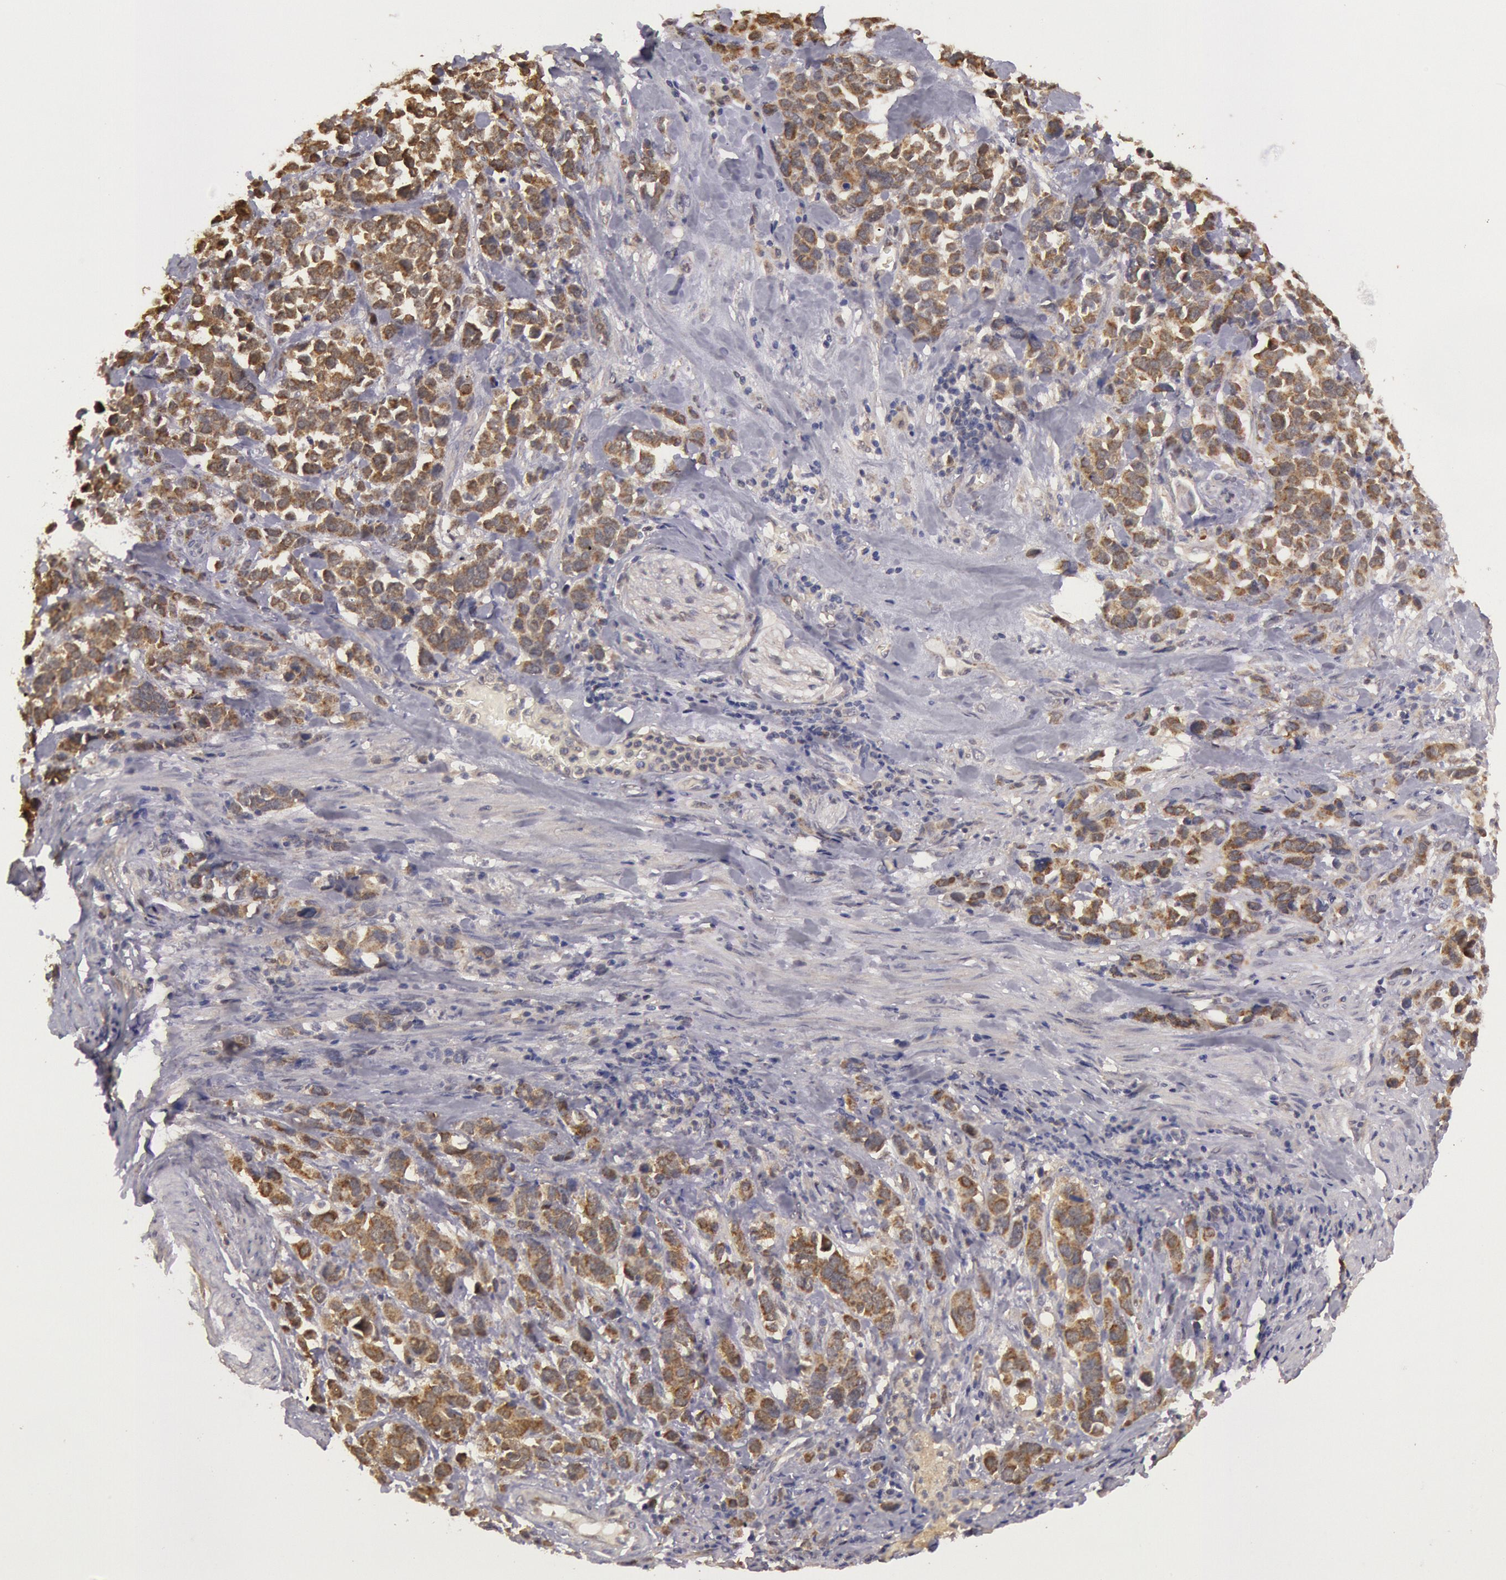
{"staining": {"intensity": "moderate", "quantity": ">75%", "location": "cytoplasmic/membranous"}, "tissue": "stomach cancer", "cell_type": "Tumor cells", "image_type": "cancer", "snomed": [{"axis": "morphology", "description": "Adenocarcinoma, NOS"}, {"axis": "topography", "description": "Stomach, upper"}], "caption": "The immunohistochemical stain shows moderate cytoplasmic/membranous positivity in tumor cells of stomach cancer (adenocarcinoma) tissue.", "gene": "MPST", "patient": {"sex": "male", "age": 71}}